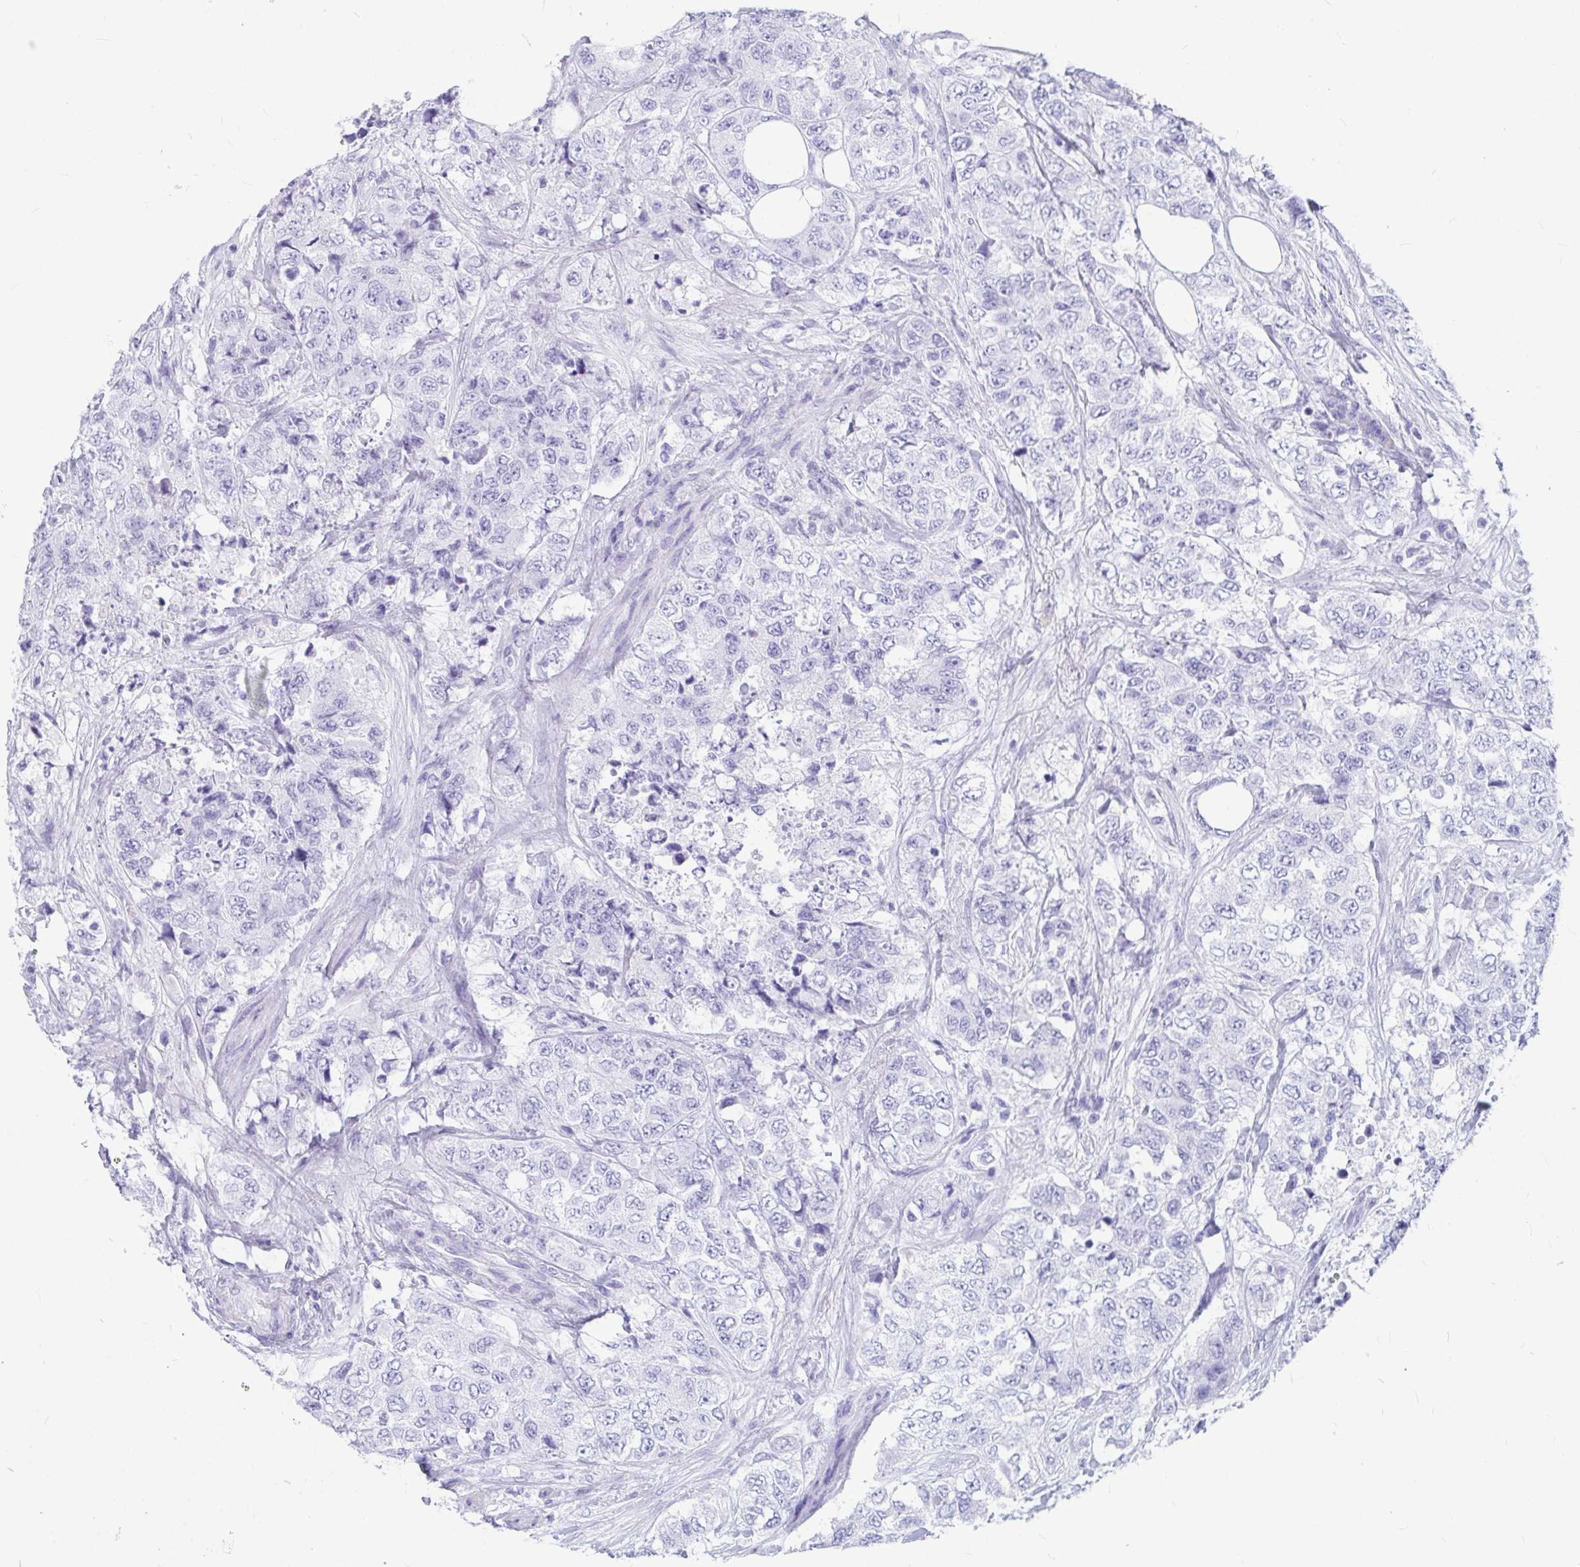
{"staining": {"intensity": "negative", "quantity": "none", "location": "none"}, "tissue": "urothelial cancer", "cell_type": "Tumor cells", "image_type": "cancer", "snomed": [{"axis": "morphology", "description": "Urothelial carcinoma, High grade"}, {"axis": "topography", "description": "Urinary bladder"}], "caption": "This is a photomicrograph of IHC staining of urothelial cancer, which shows no expression in tumor cells.", "gene": "OR5J2", "patient": {"sex": "female", "age": 78}}